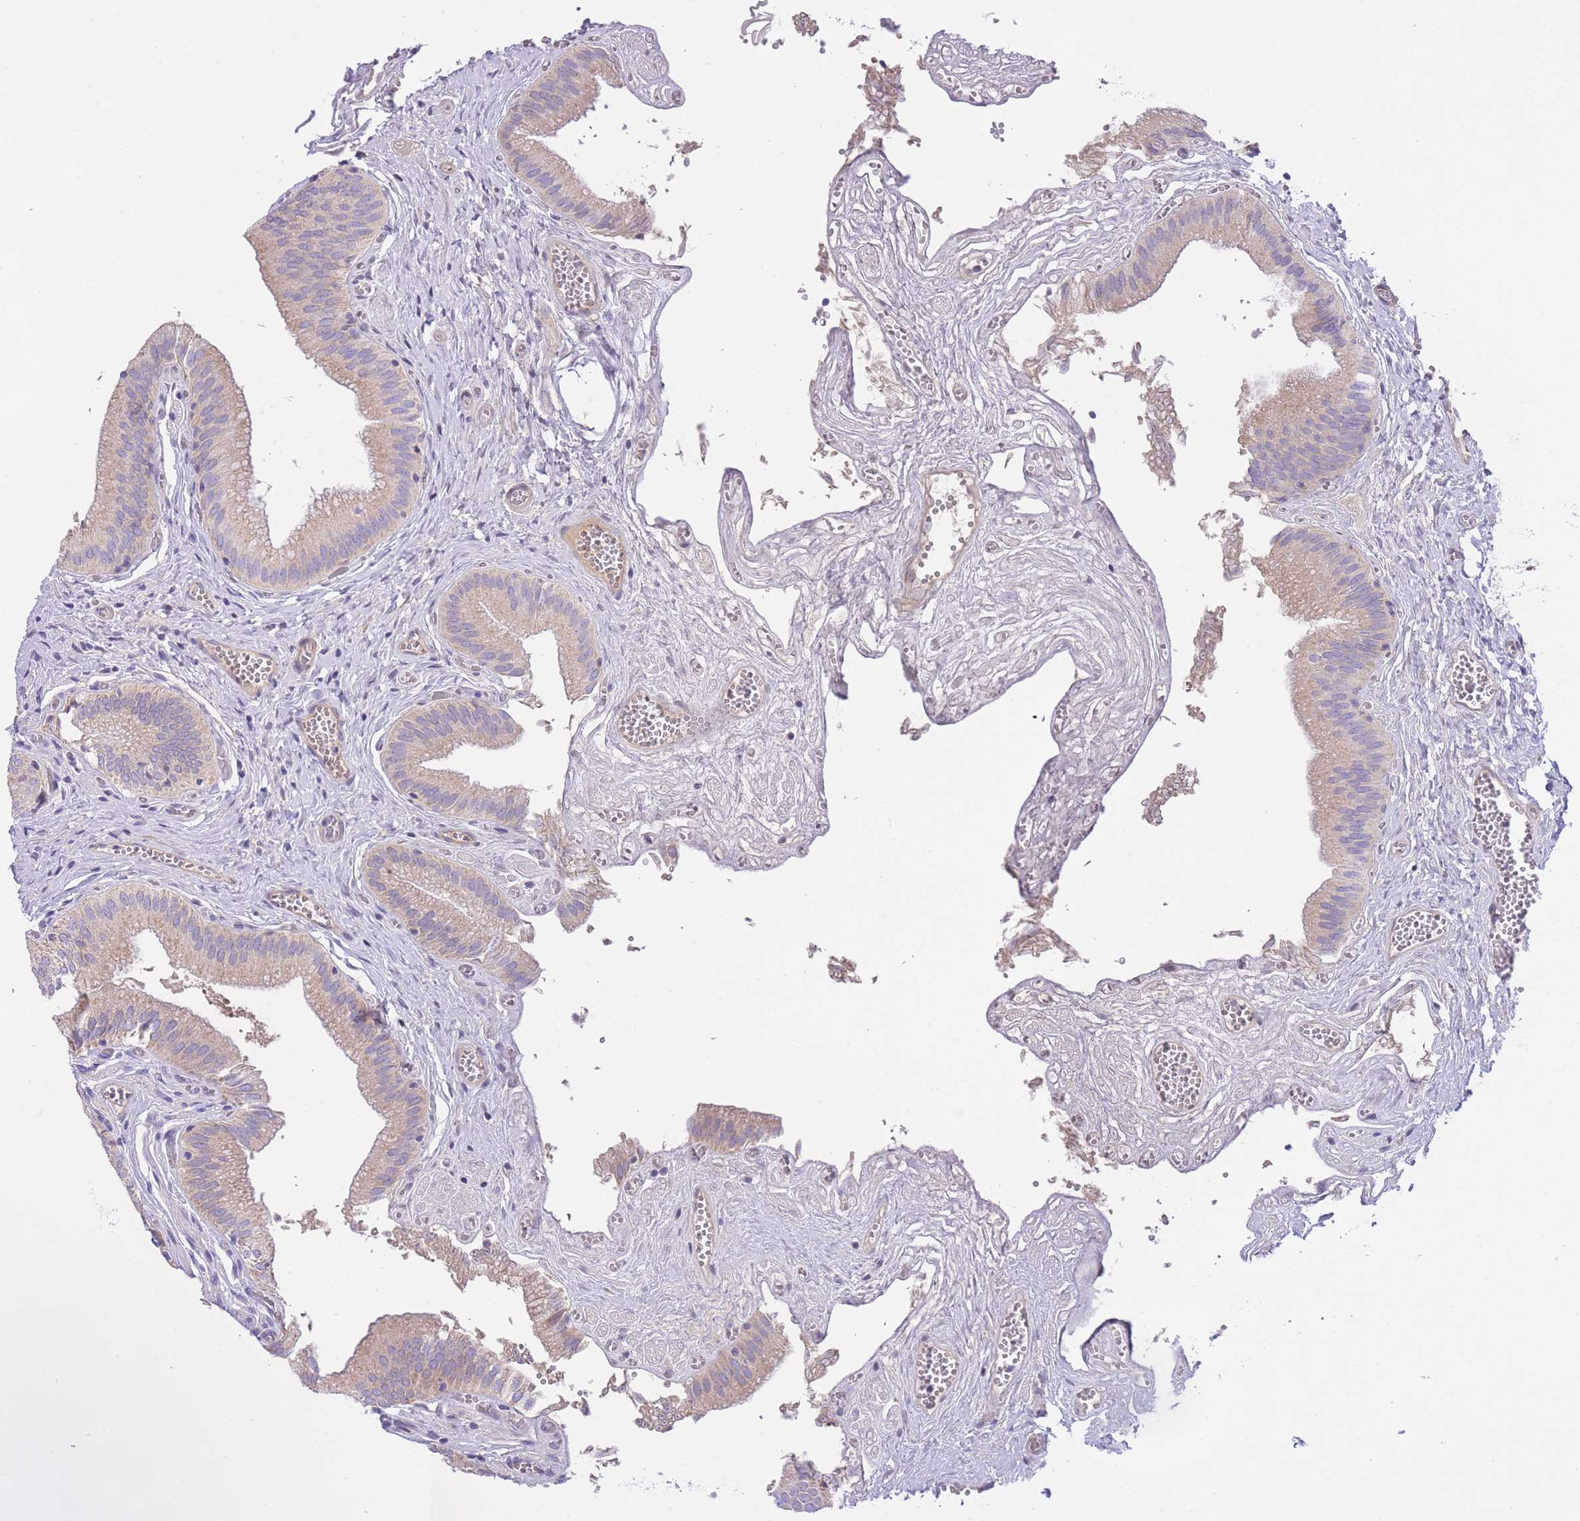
{"staining": {"intensity": "weak", "quantity": "25%-75%", "location": "cytoplasmic/membranous"}, "tissue": "gallbladder", "cell_type": "Glandular cells", "image_type": "normal", "snomed": [{"axis": "morphology", "description": "Normal tissue, NOS"}, {"axis": "topography", "description": "Gallbladder"}, {"axis": "topography", "description": "Peripheral nerve tissue"}], "caption": "Immunohistochemistry image of normal gallbladder: gallbladder stained using IHC shows low levels of weak protein expression localized specifically in the cytoplasmic/membranous of glandular cells, appearing as a cytoplasmic/membranous brown color.", "gene": "PGM1", "patient": {"sex": "male", "age": 17}}